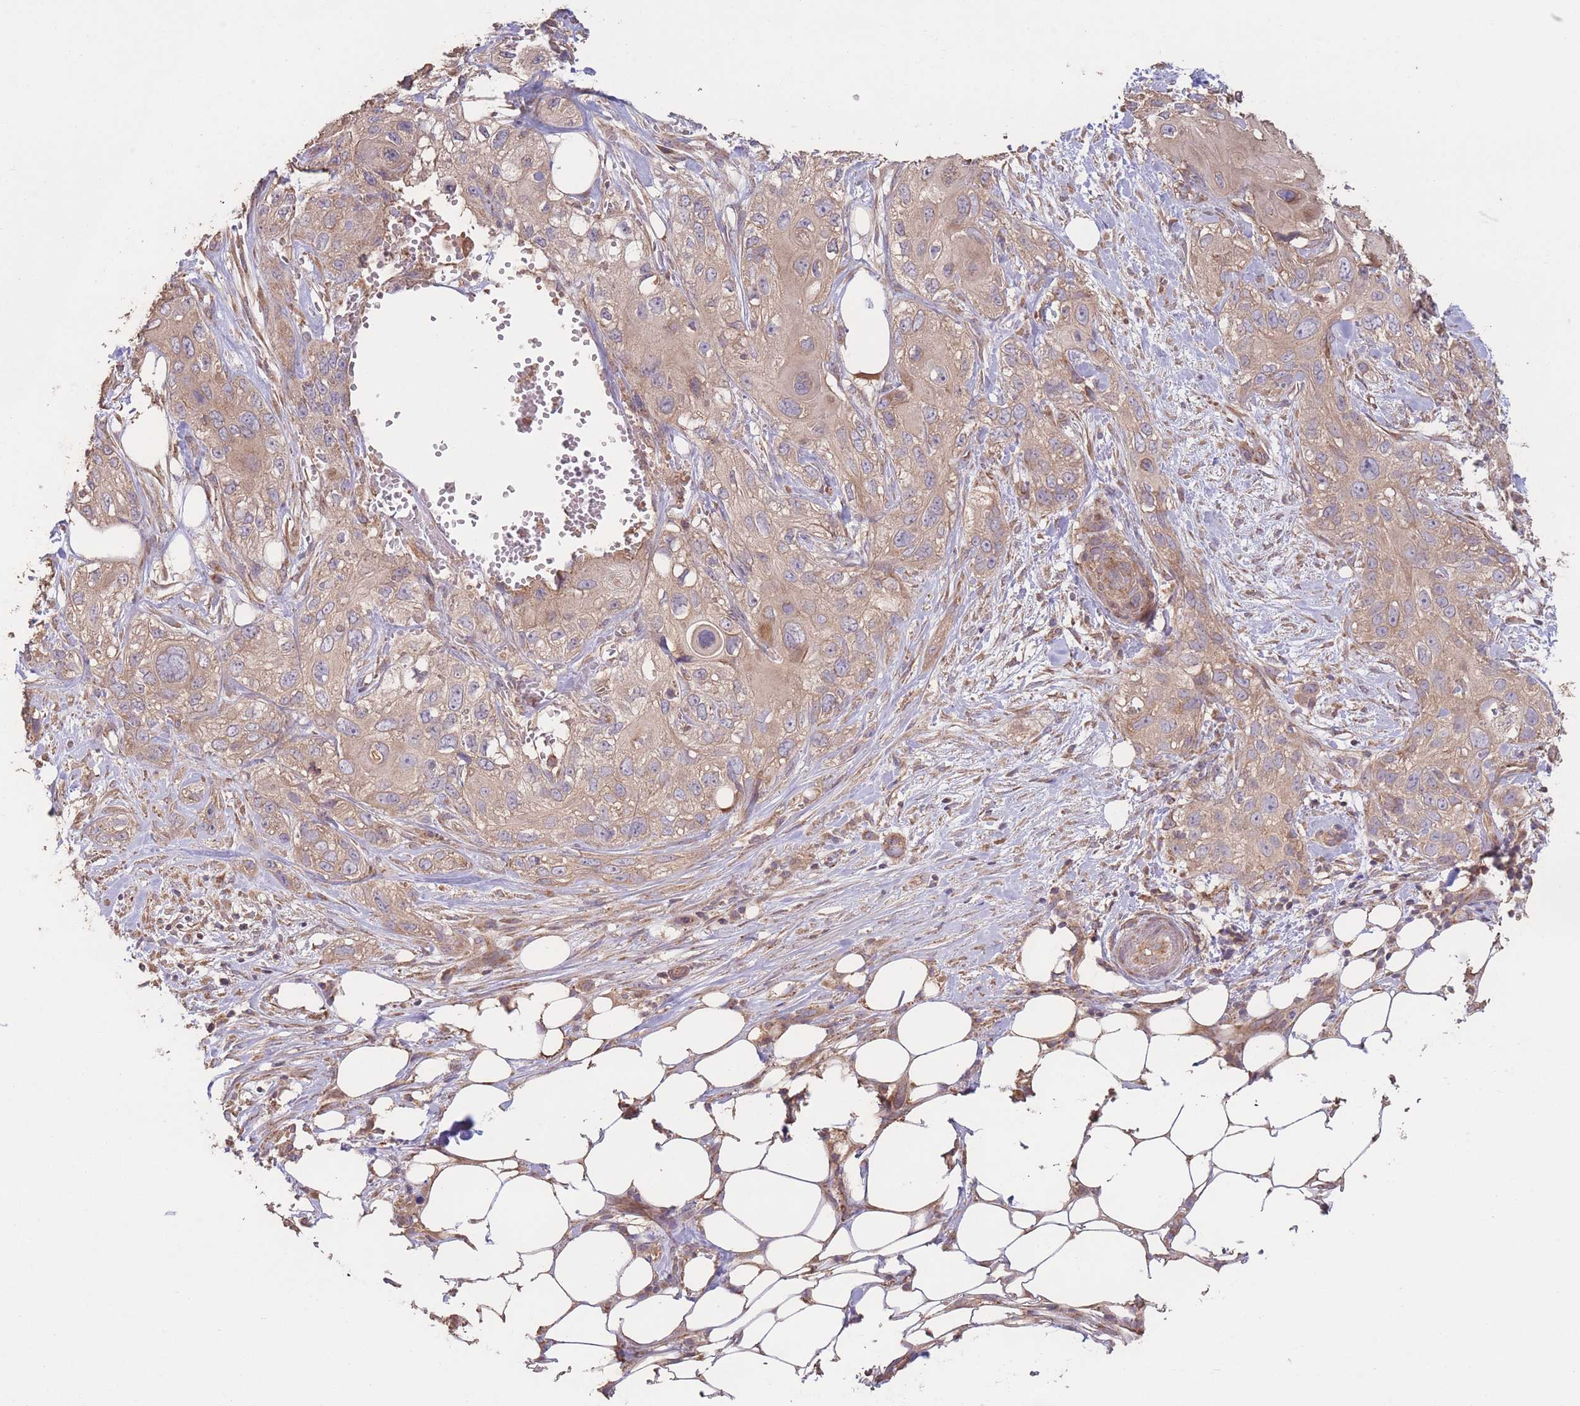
{"staining": {"intensity": "moderate", "quantity": "25%-75%", "location": "cytoplasmic/membranous"}, "tissue": "skin cancer", "cell_type": "Tumor cells", "image_type": "cancer", "snomed": [{"axis": "morphology", "description": "Normal tissue, NOS"}, {"axis": "morphology", "description": "Squamous cell carcinoma, NOS"}, {"axis": "topography", "description": "Skin"}], "caption": "Approximately 25%-75% of tumor cells in squamous cell carcinoma (skin) display moderate cytoplasmic/membranous protein staining as visualized by brown immunohistochemical staining.", "gene": "EEF1AKMT1", "patient": {"sex": "male", "age": 72}}